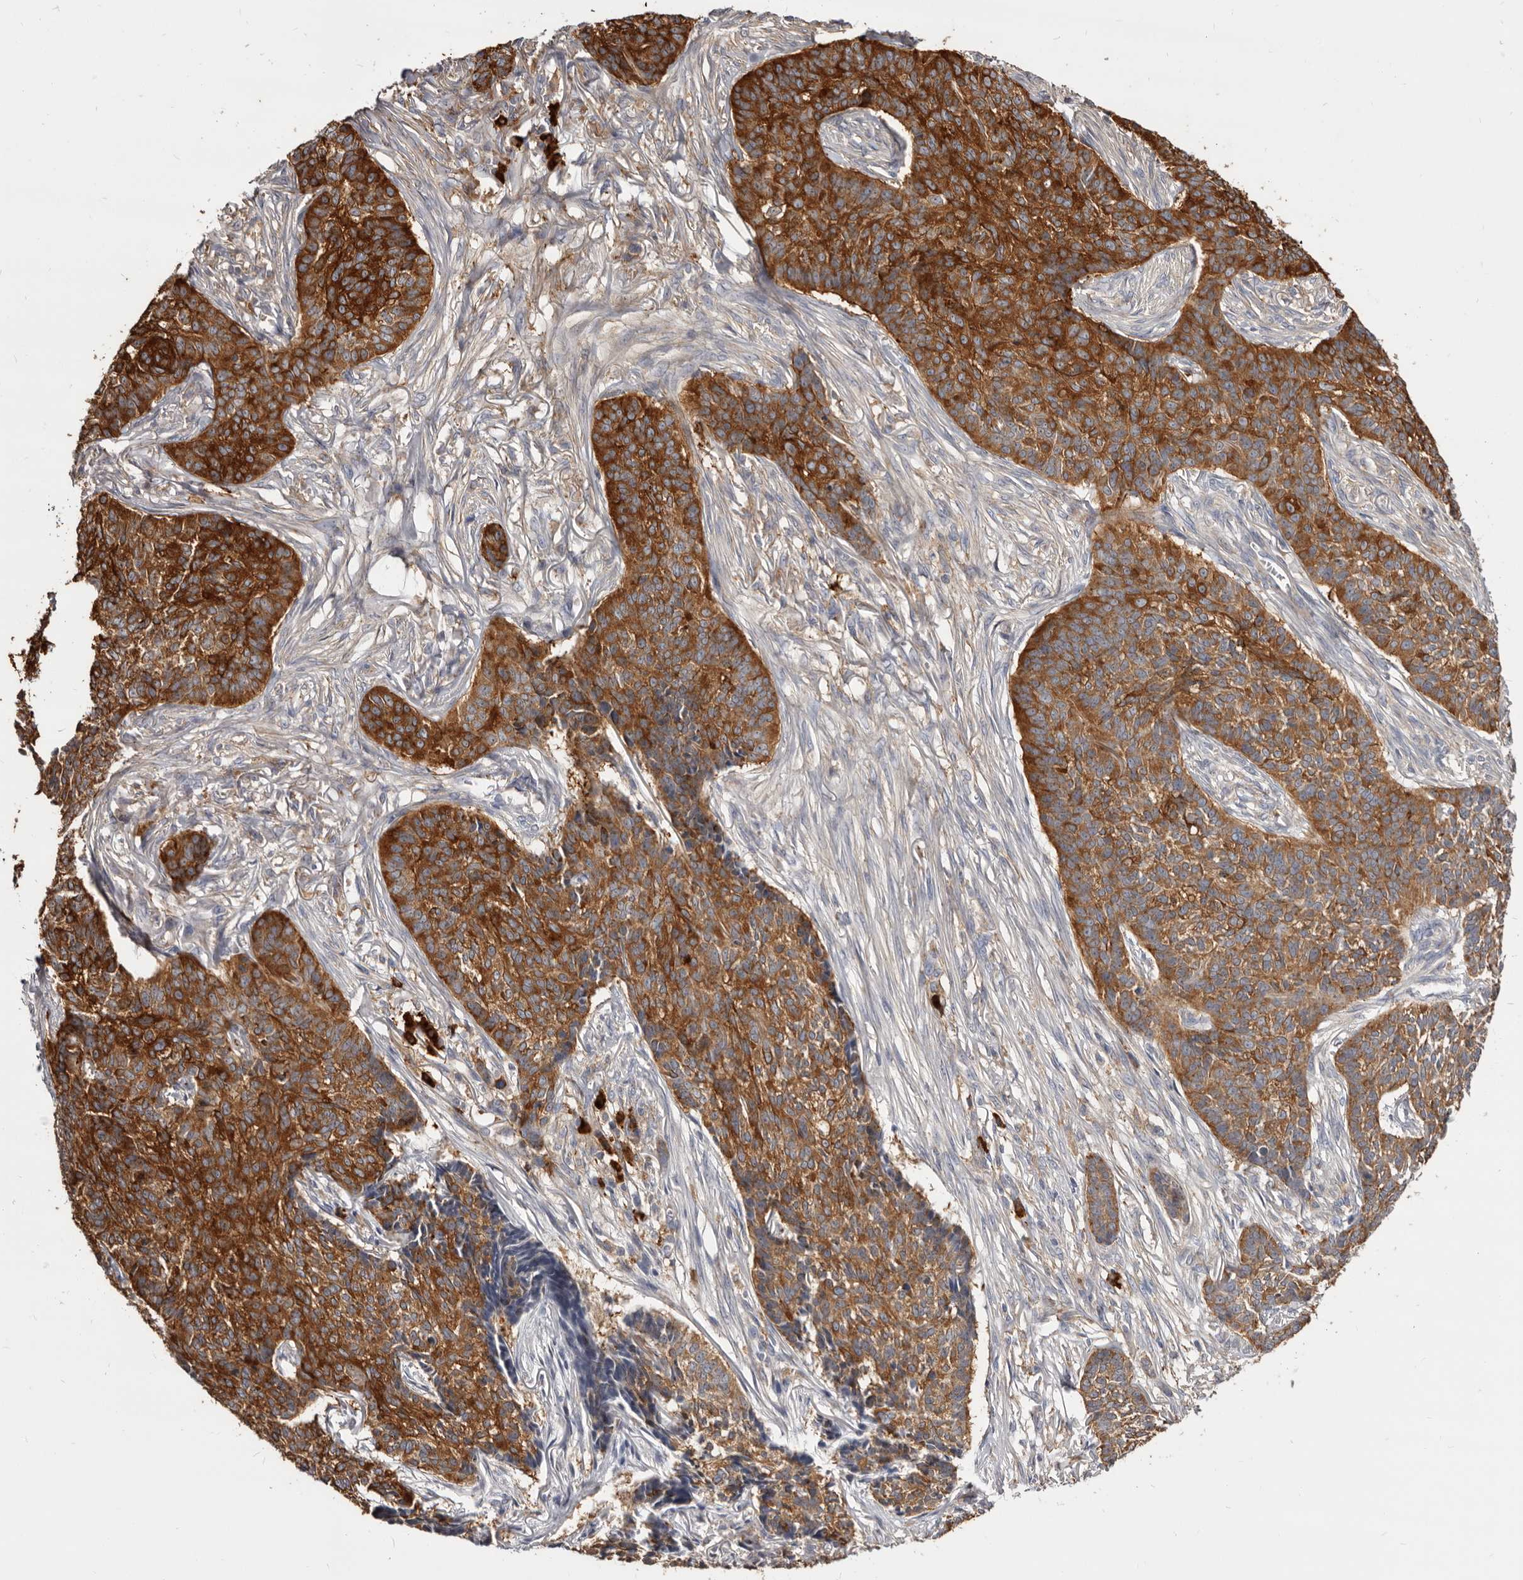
{"staining": {"intensity": "strong", "quantity": ">75%", "location": "cytoplasmic/membranous"}, "tissue": "skin cancer", "cell_type": "Tumor cells", "image_type": "cancer", "snomed": [{"axis": "morphology", "description": "Basal cell carcinoma"}, {"axis": "topography", "description": "Skin"}], "caption": "Tumor cells display strong cytoplasmic/membranous staining in about >75% of cells in skin basal cell carcinoma. (DAB (3,3'-diaminobenzidine) IHC, brown staining for protein, blue staining for nuclei).", "gene": "TPD52", "patient": {"sex": "male", "age": 85}}